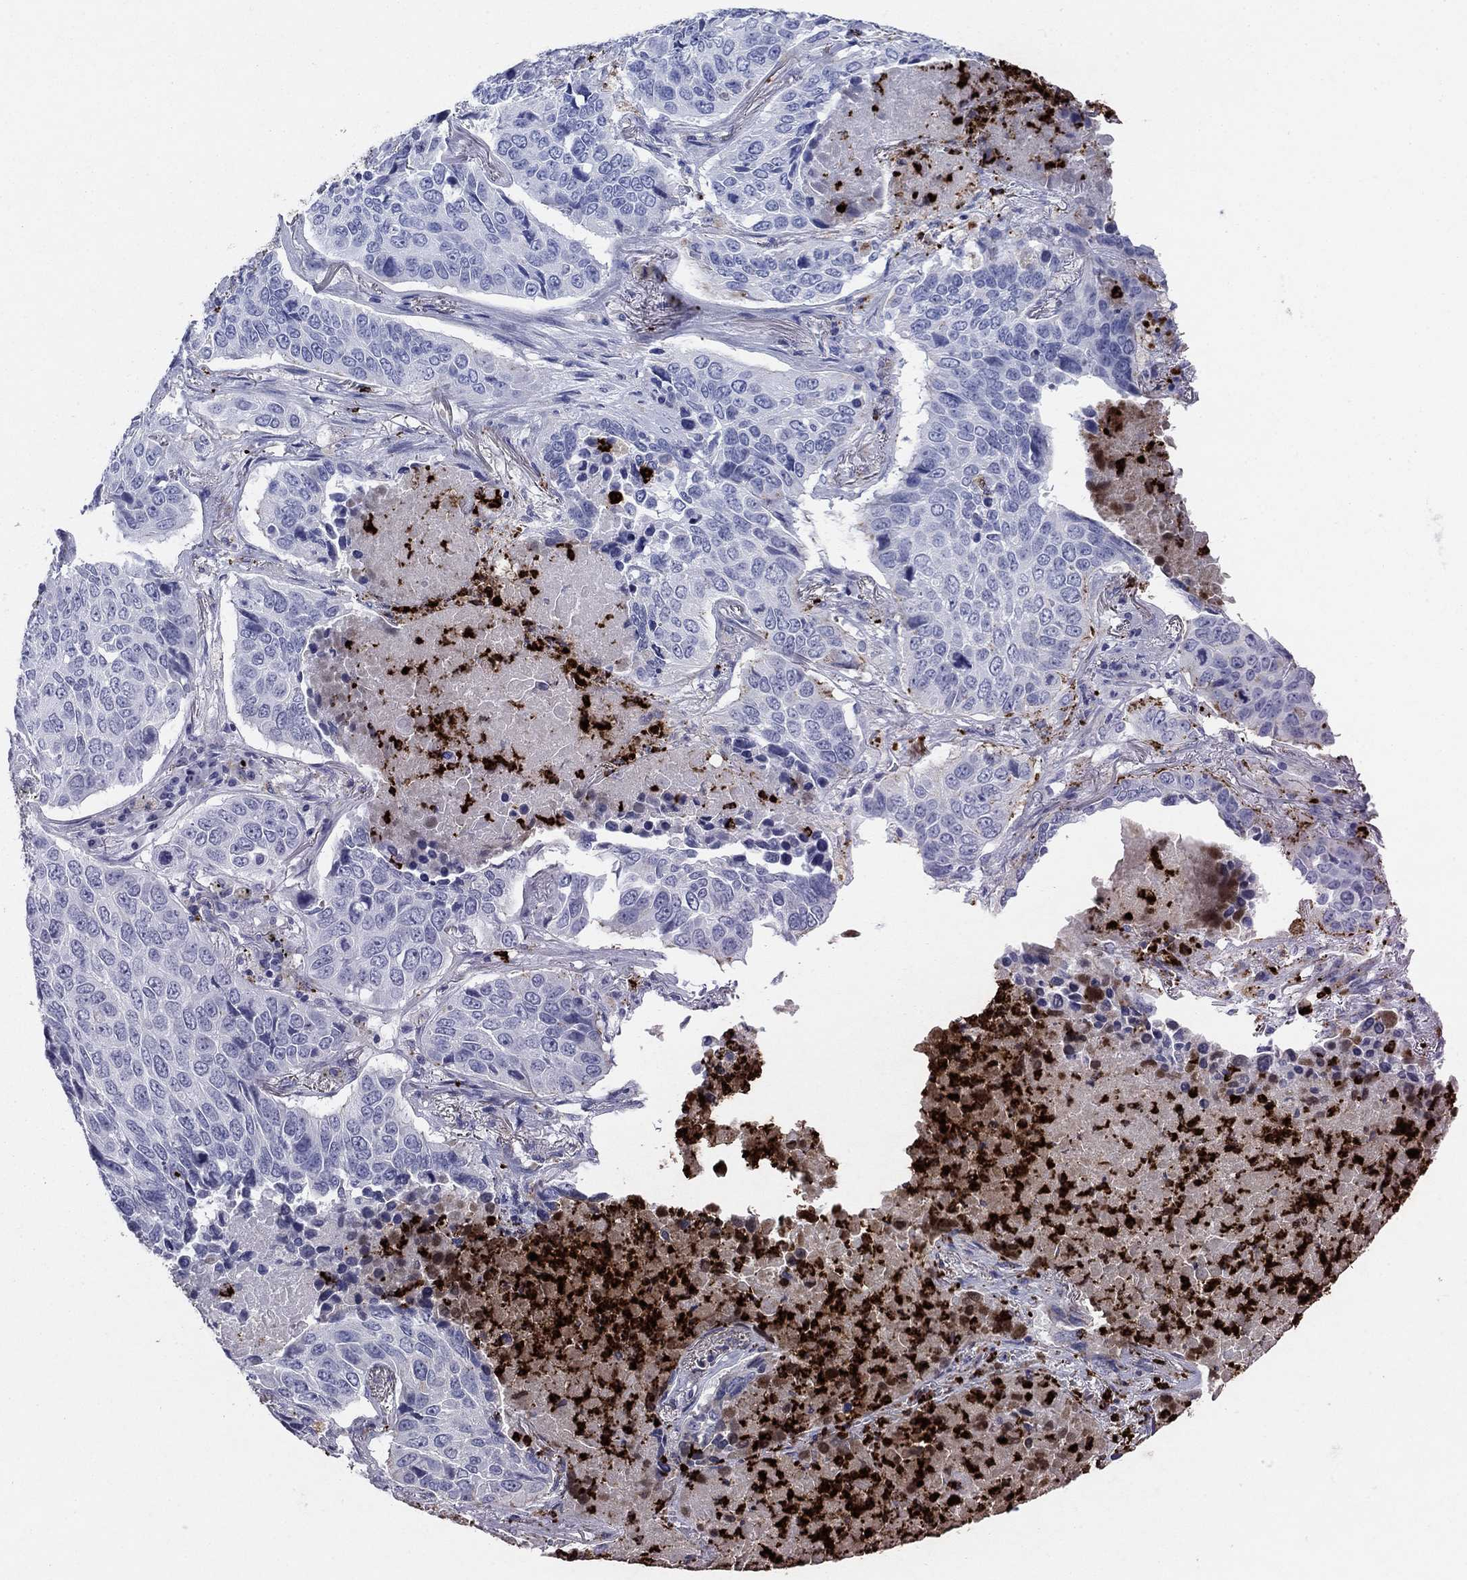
{"staining": {"intensity": "negative", "quantity": "none", "location": "none"}, "tissue": "lung cancer", "cell_type": "Tumor cells", "image_type": "cancer", "snomed": [{"axis": "morphology", "description": "Normal tissue, NOS"}, {"axis": "morphology", "description": "Squamous cell carcinoma, NOS"}, {"axis": "topography", "description": "Bronchus"}, {"axis": "topography", "description": "Lung"}], "caption": "High magnification brightfield microscopy of lung cancer stained with DAB (brown) and counterstained with hematoxylin (blue): tumor cells show no significant staining.", "gene": "AZU1", "patient": {"sex": "male", "age": 64}}